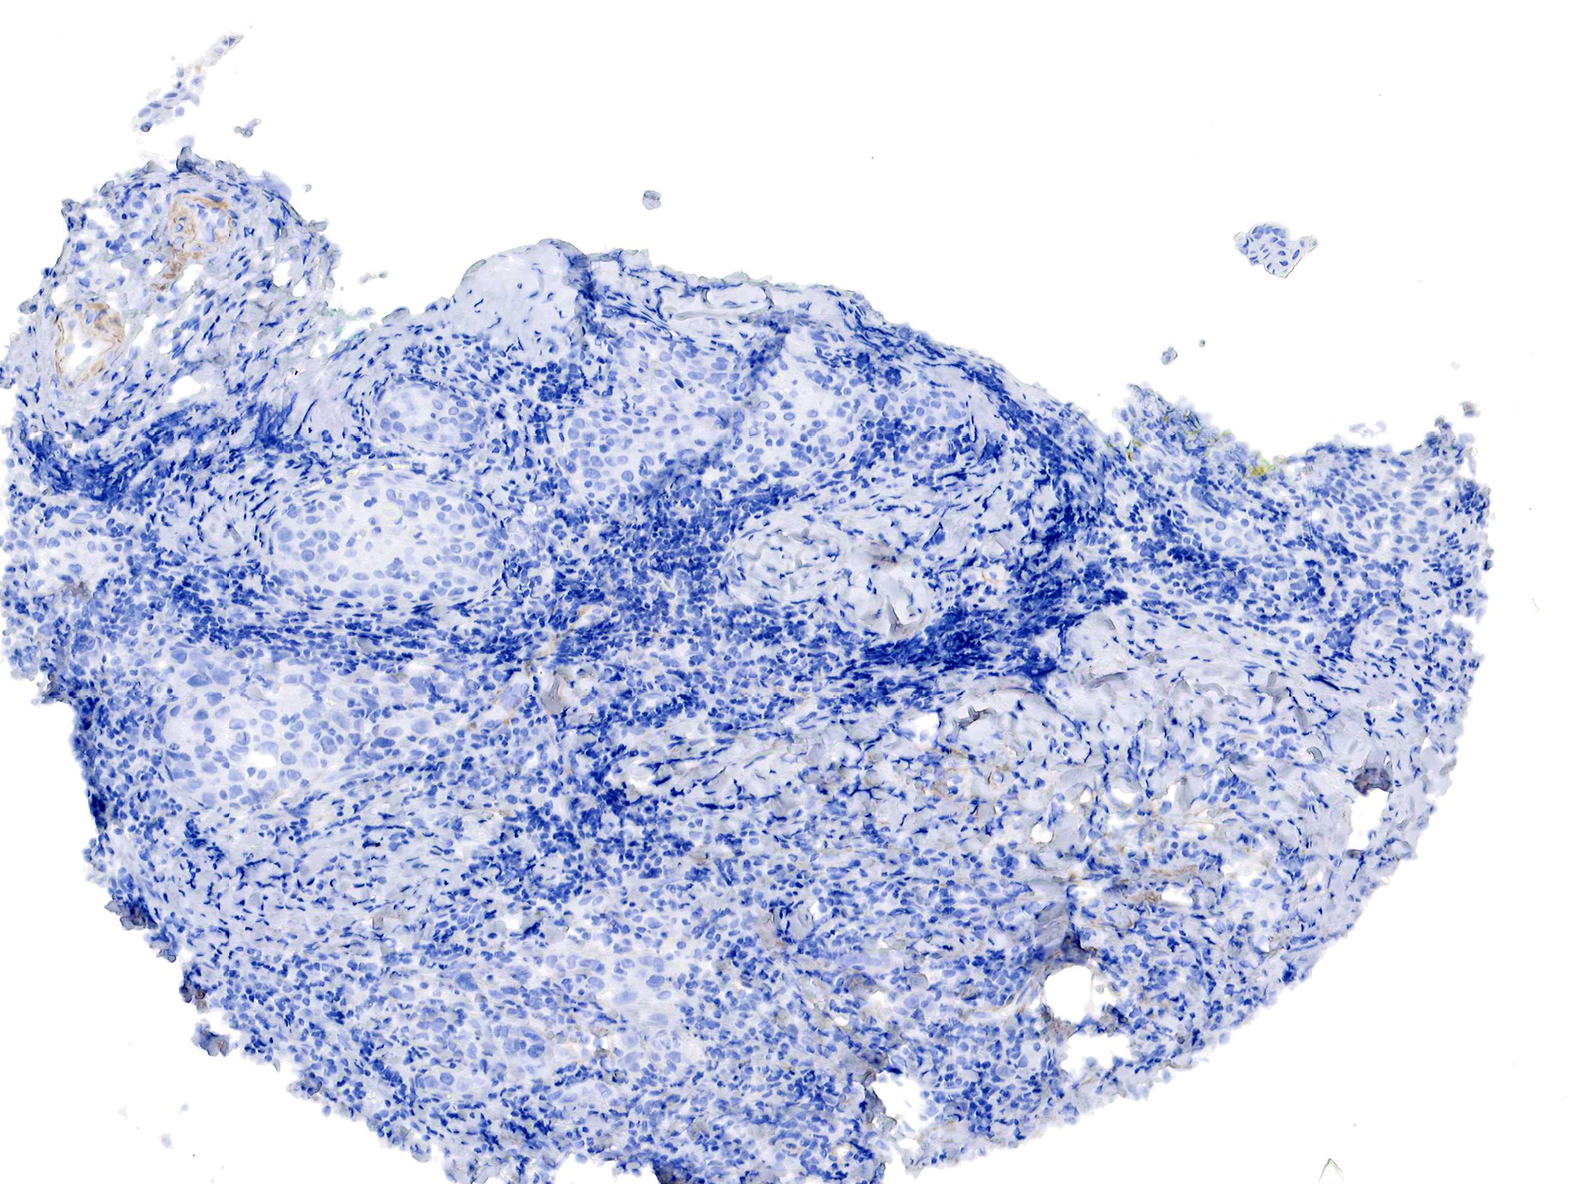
{"staining": {"intensity": "moderate", "quantity": "25%-75%", "location": "cytoplasmic/membranous"}, "tissue": "head and neck cancer", "cell_type": "Tumor cells", "image_type": "cancer", "snomed": [{"axis": "morphology", "description": "Squamous cell carcinoma, NOS"}, {"axis": "topography", "description": "Oral tissue"}, {"axis": "topography", "description": "Head-Neck"}], "caption": "Protein staining displays moderate cytoplasmic/membranous expression in about 25%-75% of tumor cells in head and neck squamous cell carcinoma.", "gene": "TPM1", "patient": {"sex": "female", "age": 82}}